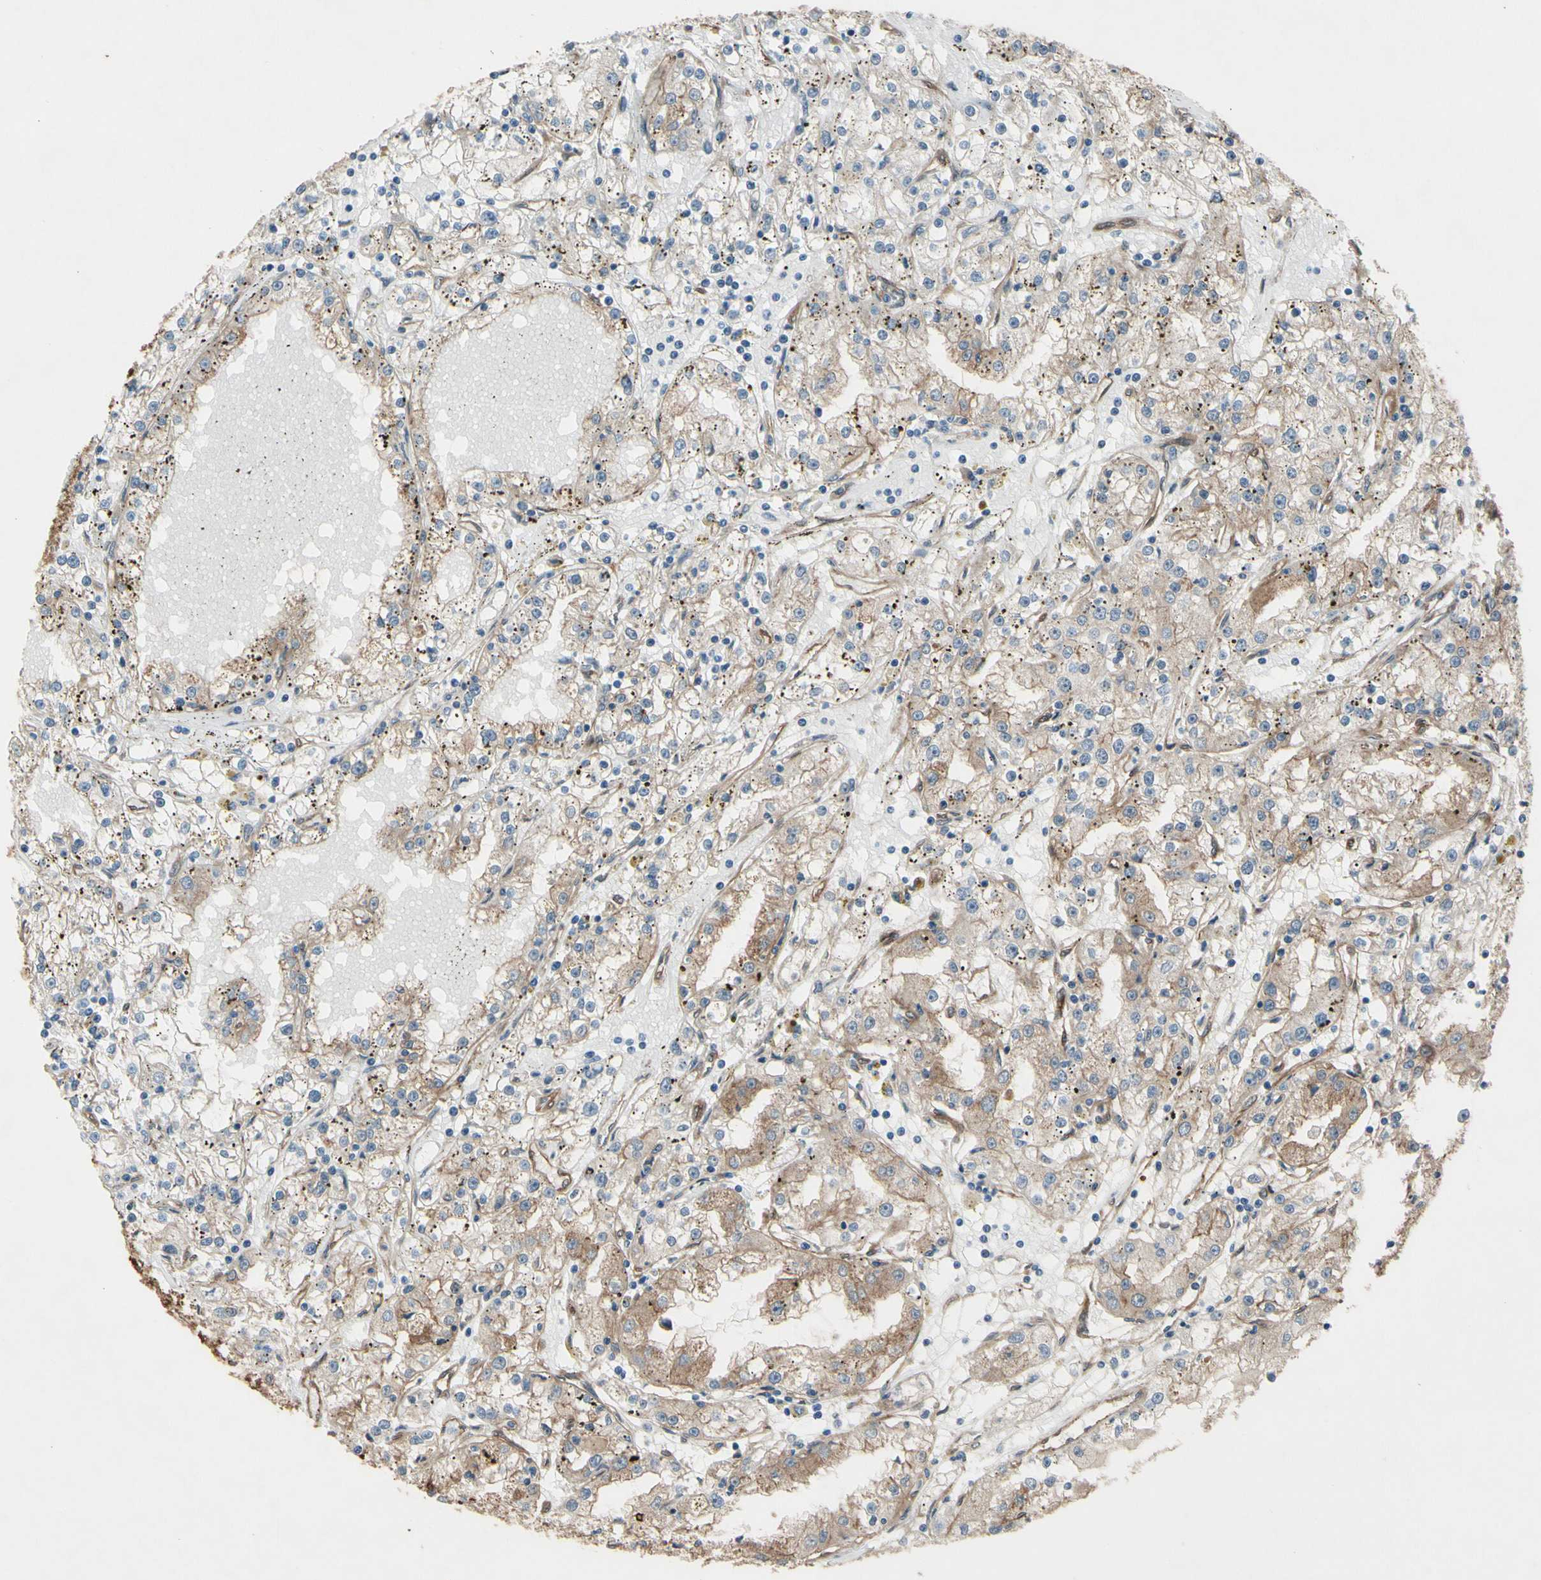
{"staining": {"intensity": "weak", "quantity": "25%-75%", "location": "cytoplasmic/membranous"}, "tissue": "renal cancer", "cell_type": "Tumor cells", "image_type": "cancer", "snomed": [{"axis": "morphology", "description": "Adenocarcinoma, NOS"}, {"axis": "topography", "description": "Kidney"}], "caption": "The micrograph demonstrates a brown stain indicating the presence of a protein in the cytoplasmic/membranous of tumor cells in renal adenocarcinoma.", "gene": "CTTNBP2", "patient": {"sex": "male", "age": 56}}